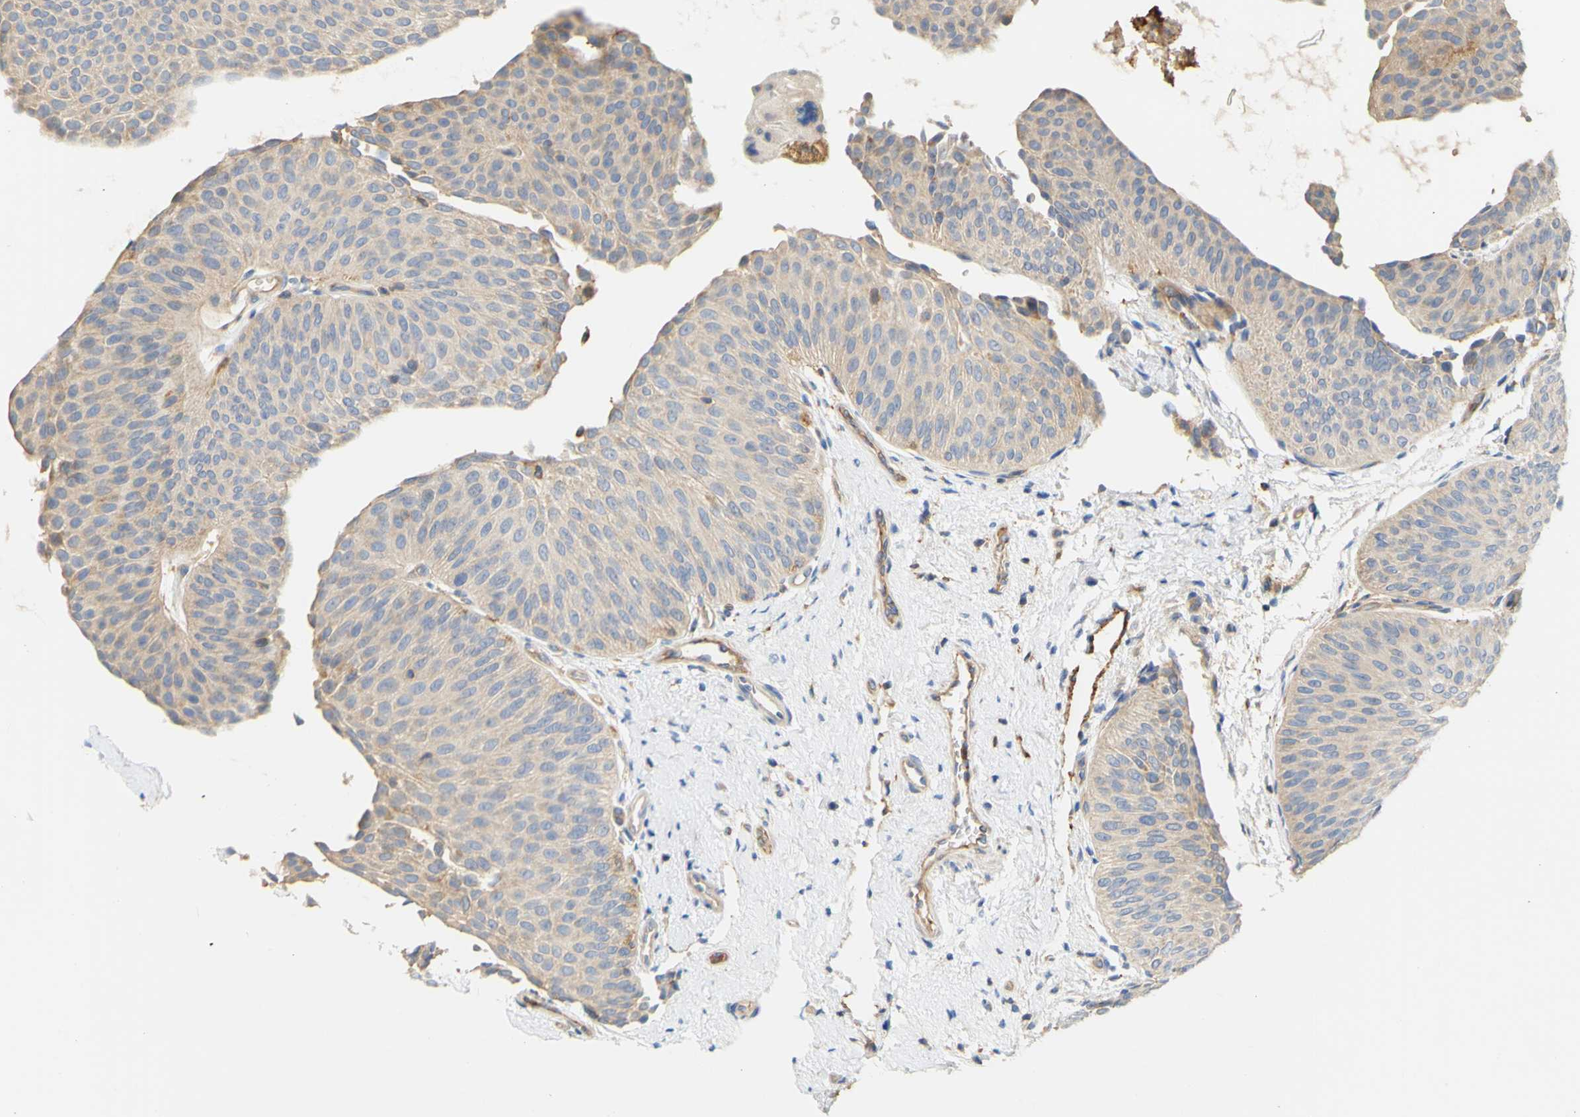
{"staining": {"intensity": "weak", "quantity": "<25%", "location": "cytoplasmic/membranous"}, "tissue": "urothelial cancer", "cell_type": "Tumor cells", "image_type": "cancer", "snomed": [{"axis": "morphology", "description": "Urothelial carcinoma, Low grade"}, {"axis": "topography", "description": "Urinary bladder"}], "caption": "This is an IHC histopathology image of human low-grade urothelial carcinoma. There is no positivity in tumor cells.", "gene": "PCDH7", "patient": {"sex": "female", "age": 60}}